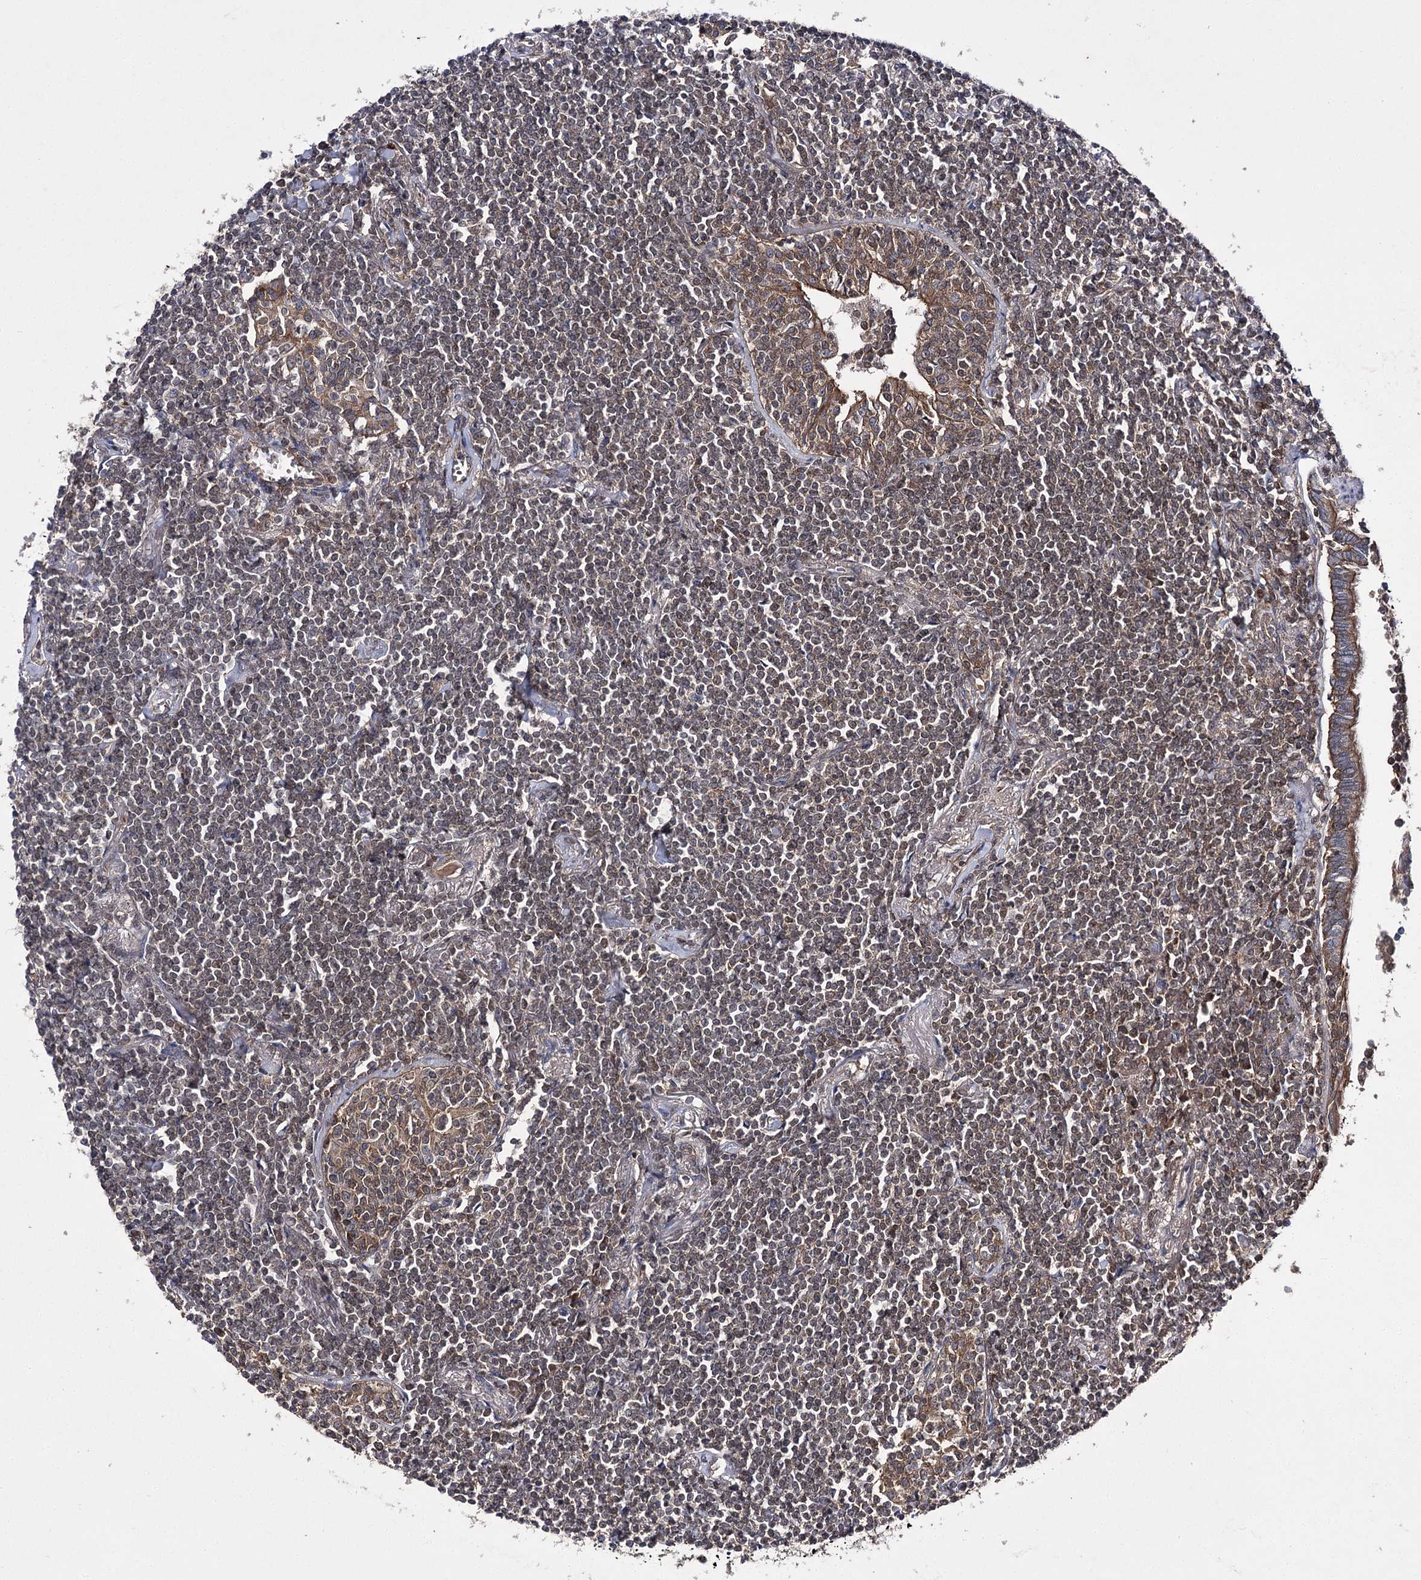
{"staining": {"intensity": "weak", "quantity": ">75%", "location": "nuclear"}, "tissue": "lymphoma", "cell_type": "Tumor cells", "image_type": "cancer", "snomed": [{"axis": "morphology", "description": "Malignant lymphoma, non-Hodgkin's type, Low grade"}, {"axis": "topography", "description": "Lung"}], "caption": "This is an image of IHC staining of lymphoma, which shows weak positivity in the nuclear of tumor cells.", "gene": "BCR", "patient": {"sex": "female", "age": 71}}